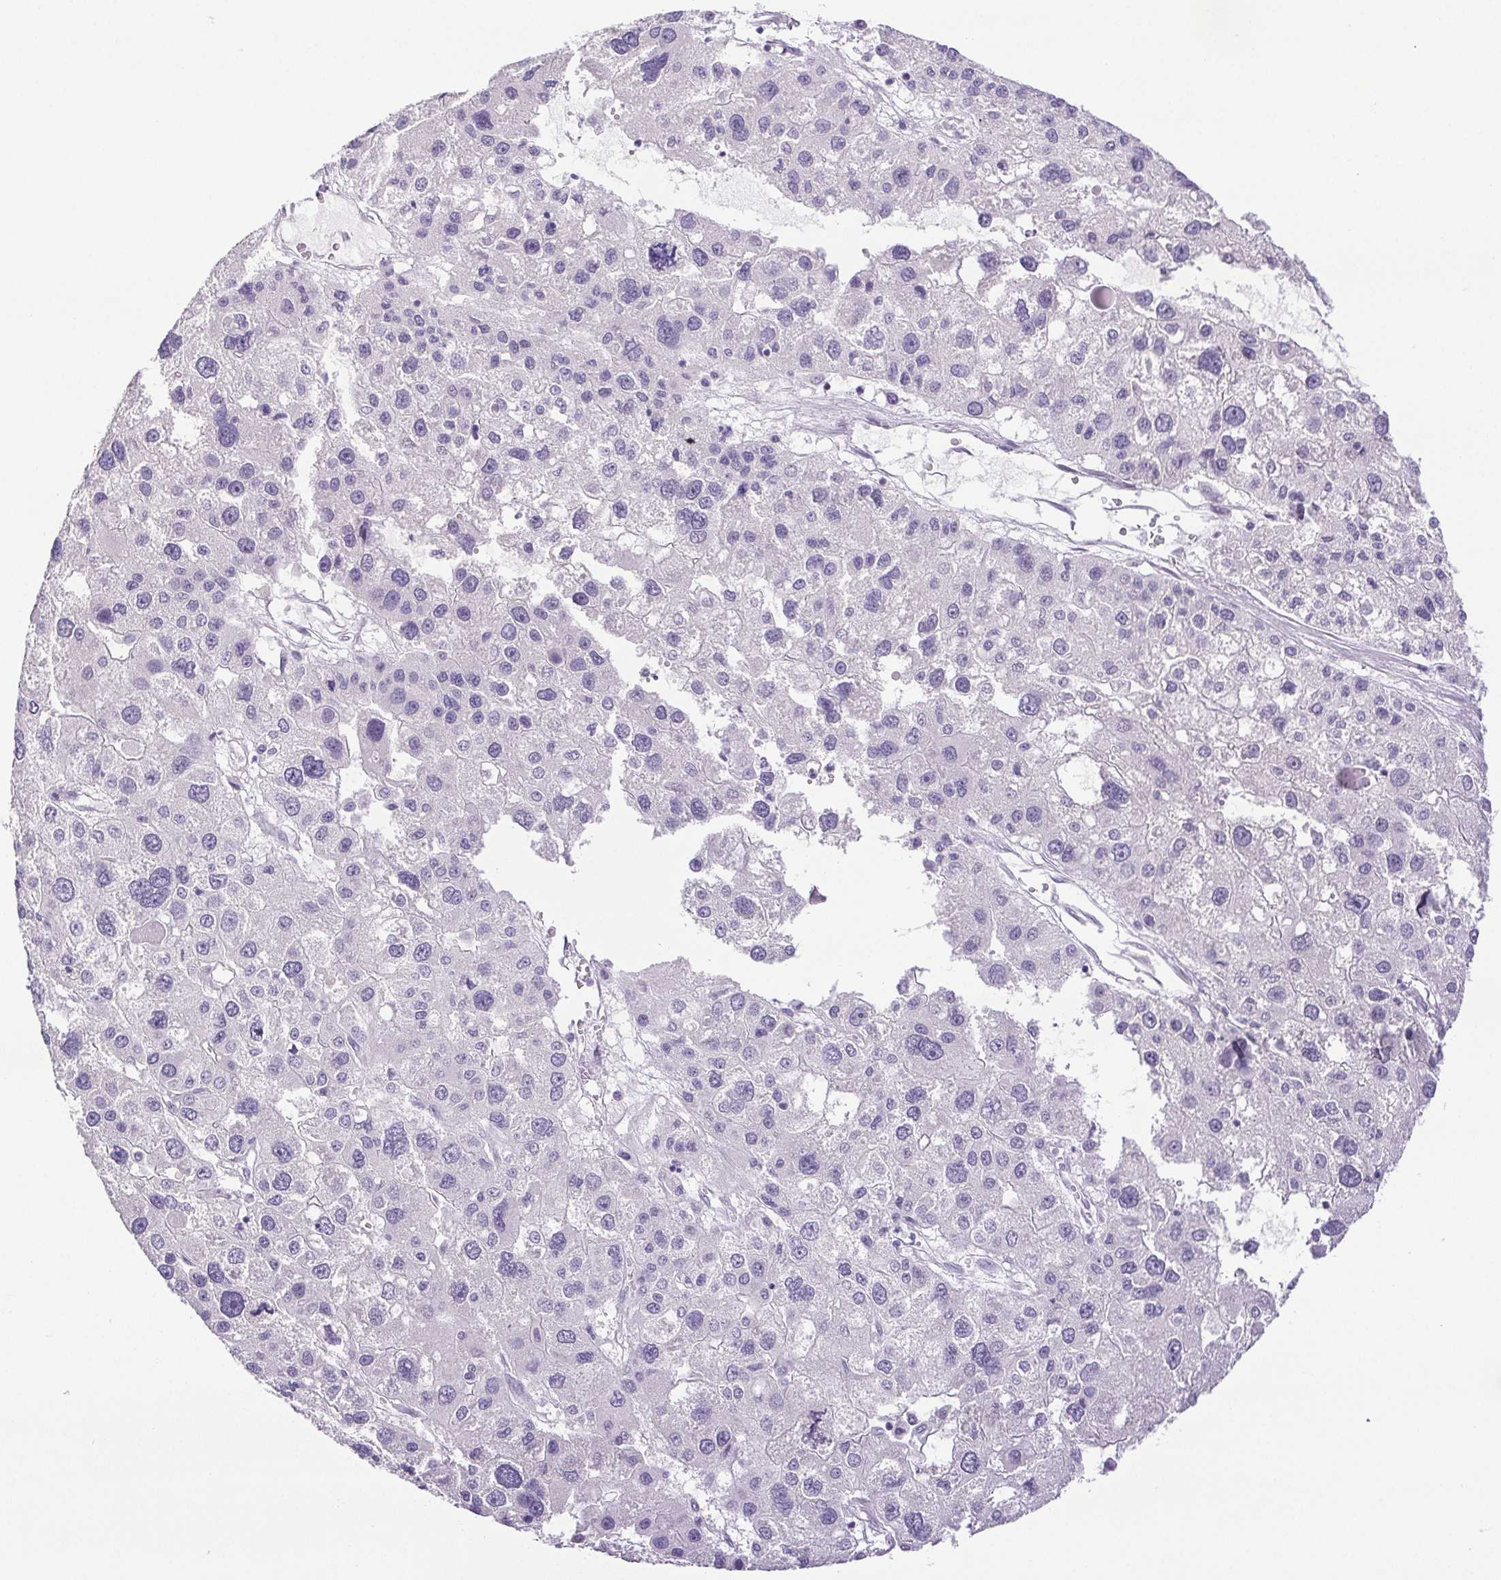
{"staining": {"intensity": "negative", "quantity": "none", "location": "none"}, "tissue": "liver cancer", "cell_type": "Tumor cells", "image_type": "cancer", "snomed": [{"axis": "morphology", "description": "Carcinoma, Hepatocellular, NOS"}, {"axis": "topography", "description": "Liver"}], "caption": "Liver cancer (hepatocellular carcinoma) stained for a protein using IHC exhibits no expression tumor cells.", "gene": "PAPPA2", "patient": {"sex": "male", "age": 73}}